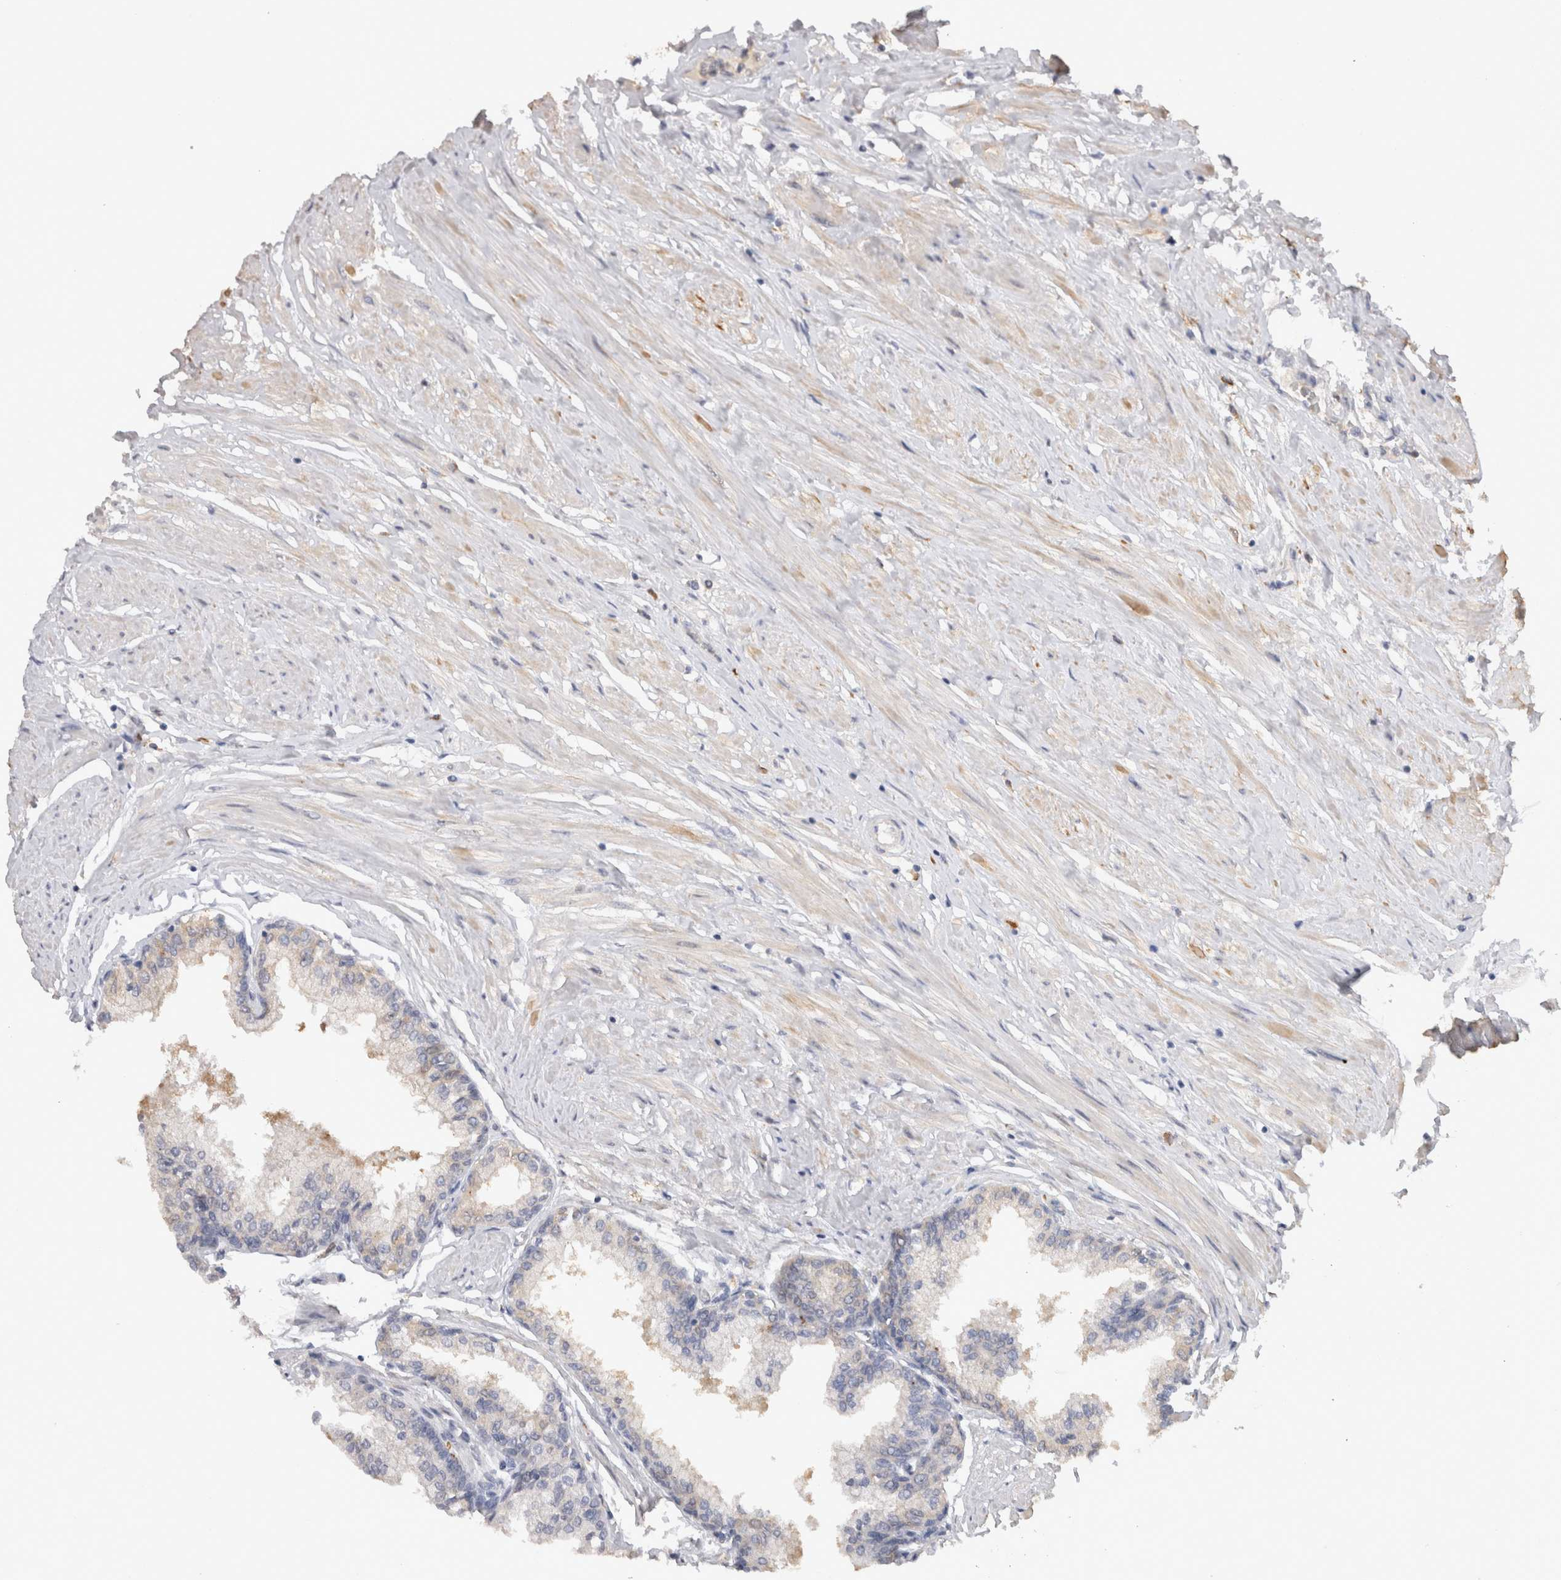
{"staining": {"intensity": "weak", "quantity": "25%-75%", "location": "cytoplasmic/membranous"}, "tissue": "seminal vesicle", "cell_type": "Glandular cells", "image_type": "normal", "snomed": [{"axis": "morphology", "description": "Normal tissue, NOS"}, {"axis": "topography", "description": "Prostate"}, {"axis": "topography", "description": "Seminal veicle"}], "caption": "Seminal vesicle stained with immunohistochemistry demonstrates weak cytoplasmic/membranous positivity in approximately 25%-75% of glandular cells.", "gene": "VSIG4", "patient": {"sex": "male", "age": 60}}